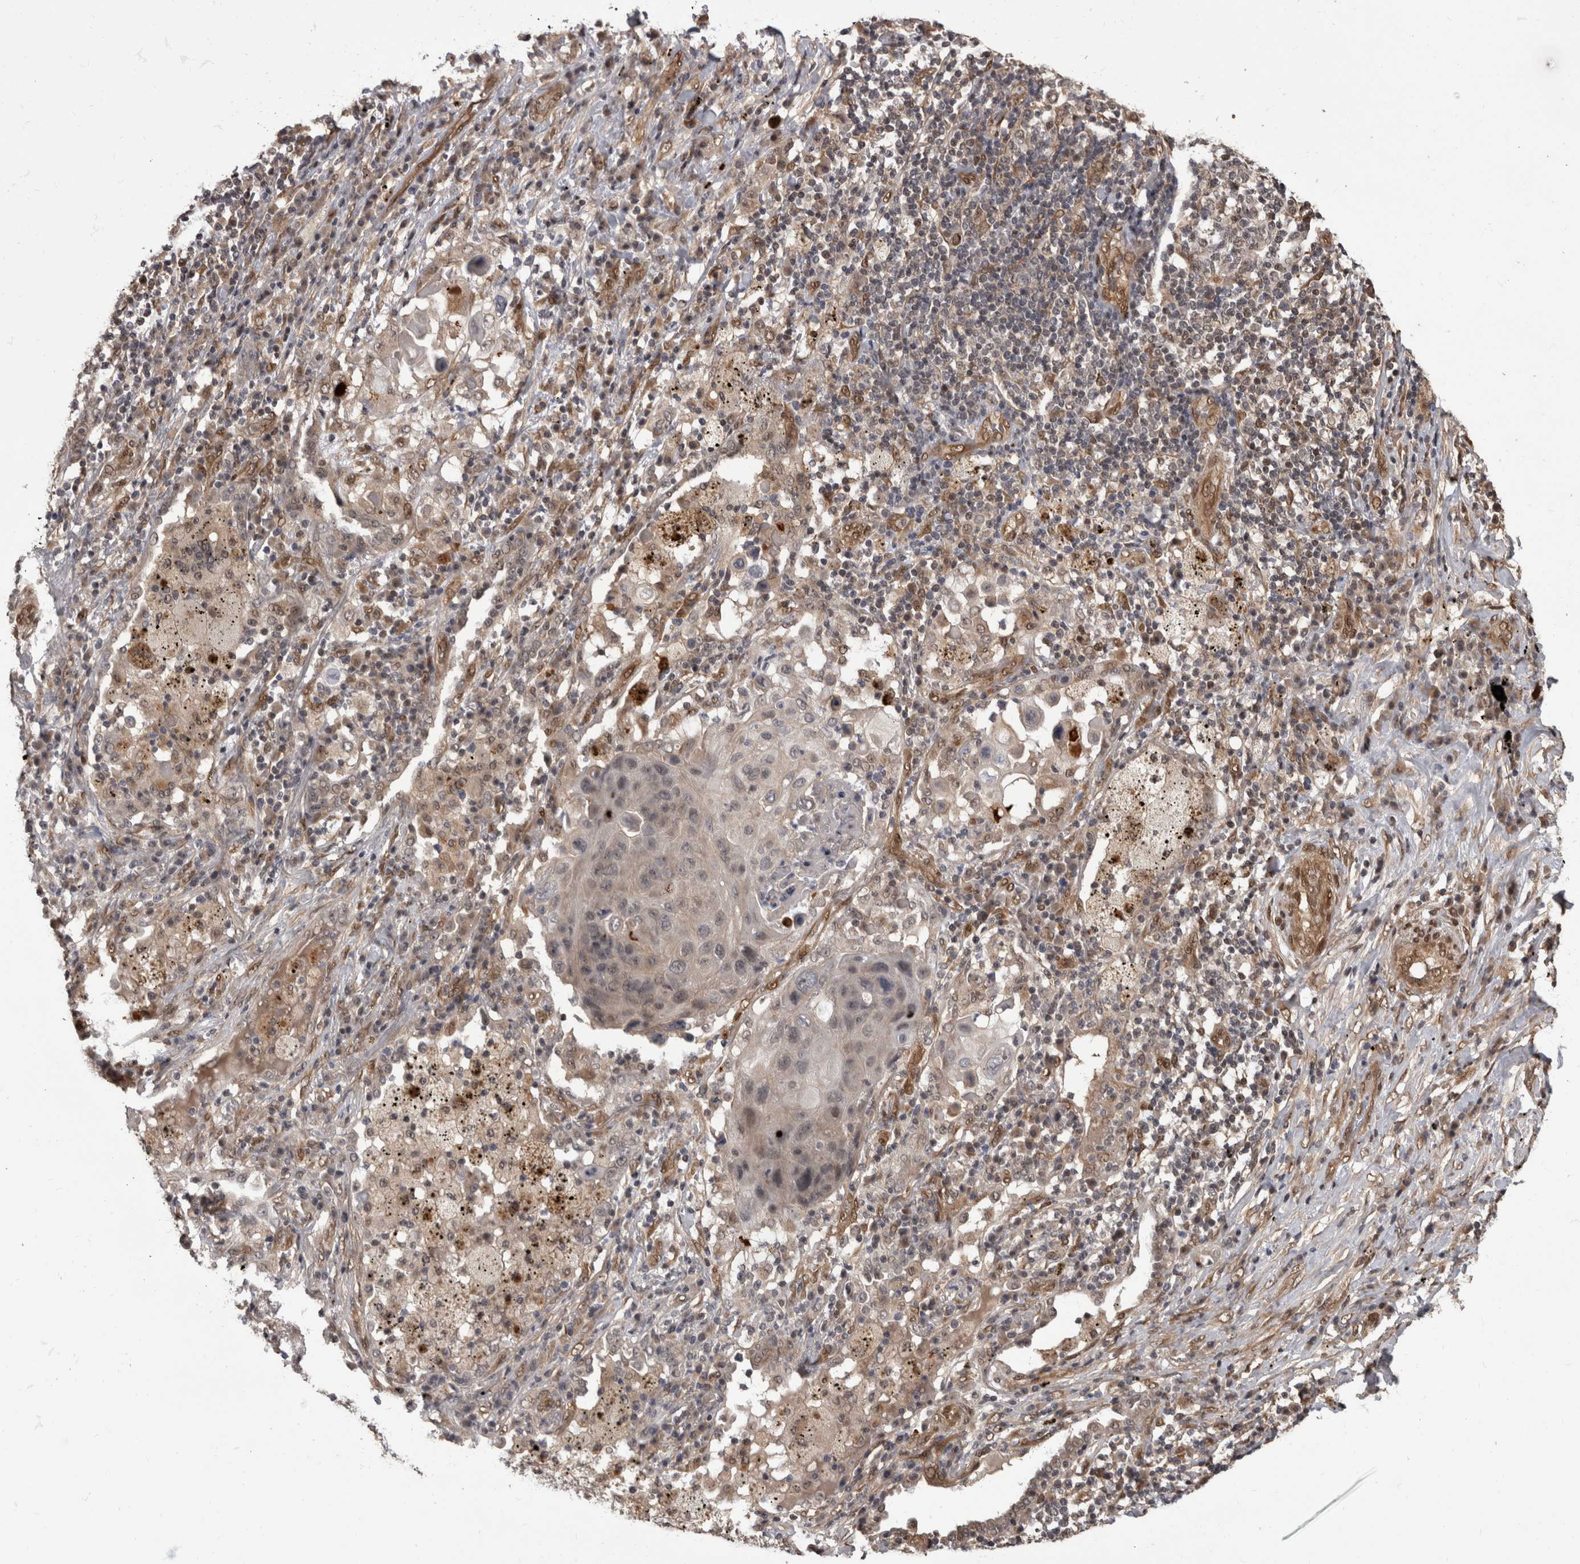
{"staining": {"intensity": "negative", "quantity": "none", "location": "none"}, "tissue": "lung cancer", "cell_type": "Tumor cells", "image_type": "cancer", "snomed": [{"axis": "morphology", "description": "Squamous cell carcinoma, NOS"}, {"axis": "topography", "description": "Lung"}], "caption": "High magnification brightfield microscopy of squamous cell carcinoma (lung) stained with DAB (3,3'-diaminobenzidine) (brown) and counterstained with hematoxylin (blue): tumor cells show no significant staining.", "gene": "AKT3", "patient": {"sex": "female", "age": 63}}